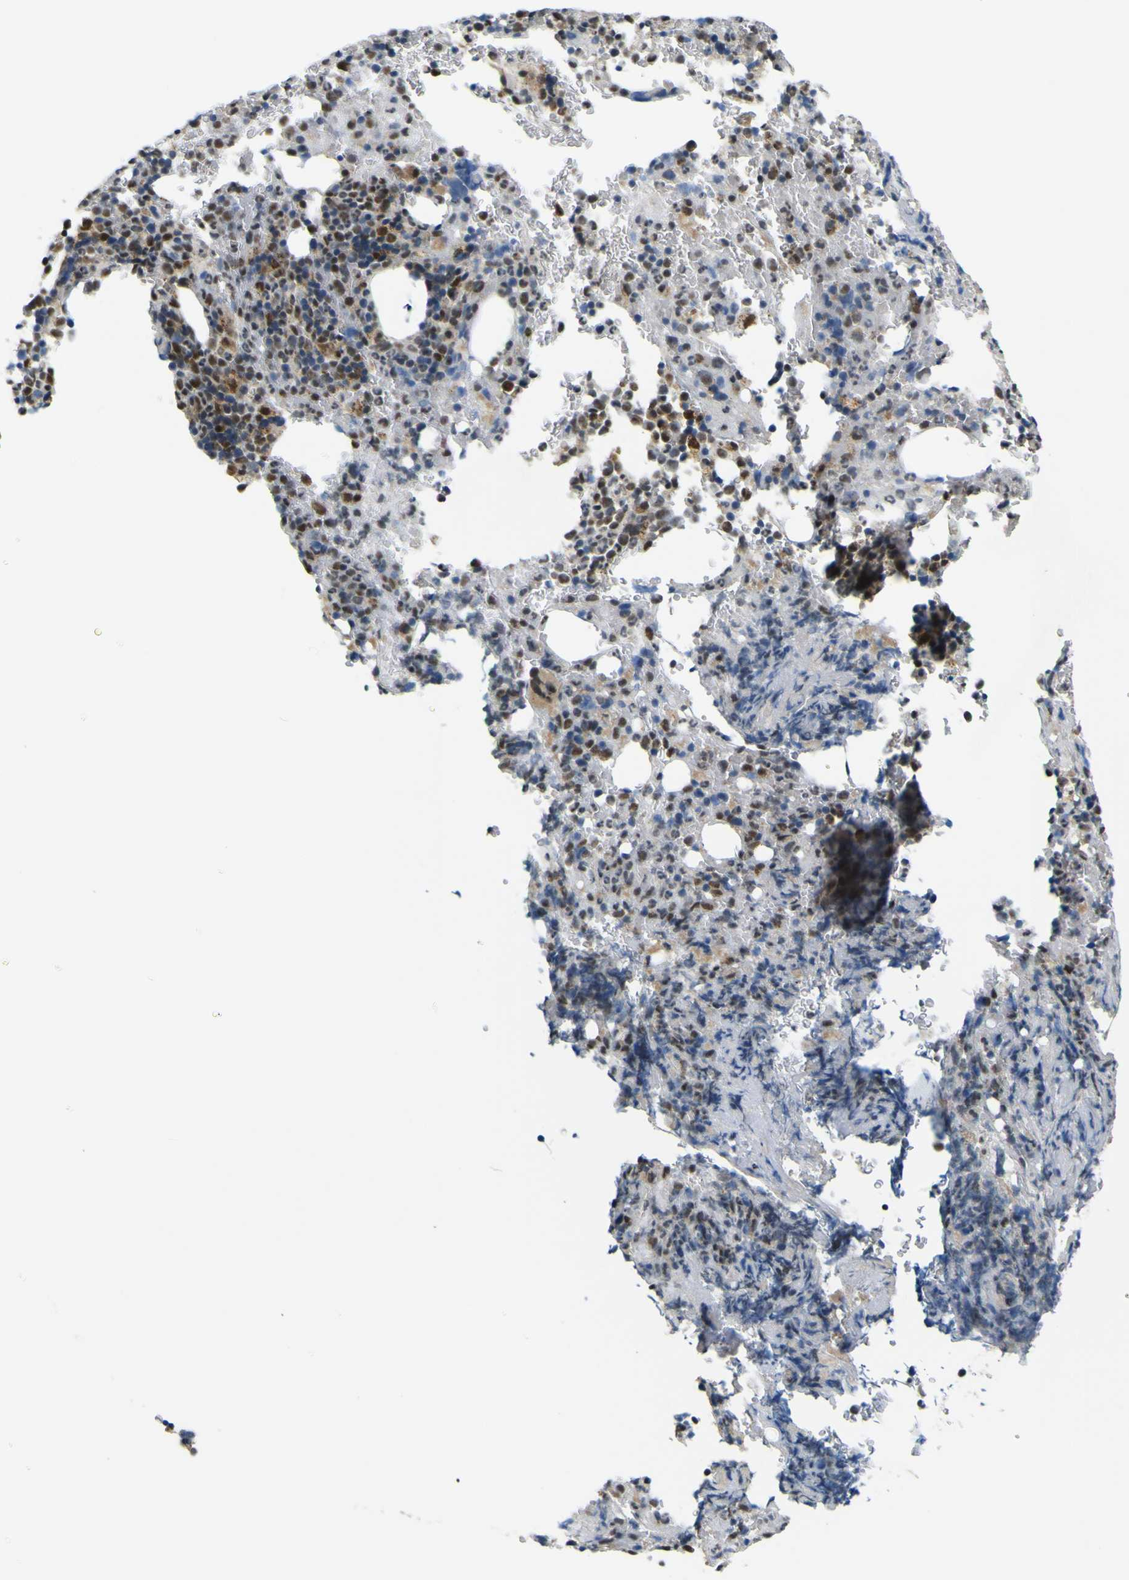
{"staining": {"intensity": "moderate", "quantity": "25%-75%", "location": "cytoplasmic/membranous,nuclear"}, "tissue": "bone marrow", "cell_type": "Hematopoietic cells", "image_type": "normal", "snomed": [{"axis": "morphology", "description": "Normal tissue, NOS"}, {"axis": "morphology", "description": "Inflammation, NOS"}, {"axis": "topography", "description": "Bone marrow"}], "caption": "Protein analysis of normal bone marrow demonstrates moderate cytoplasmic/membranous,nuclear staining in approximately 25%-75% of hematopoietic cells. (DAB IHC with brightfield microscopy, high magnification).", "gene": "ACBD5", "patient": {"sex": "male", "age": 72}}